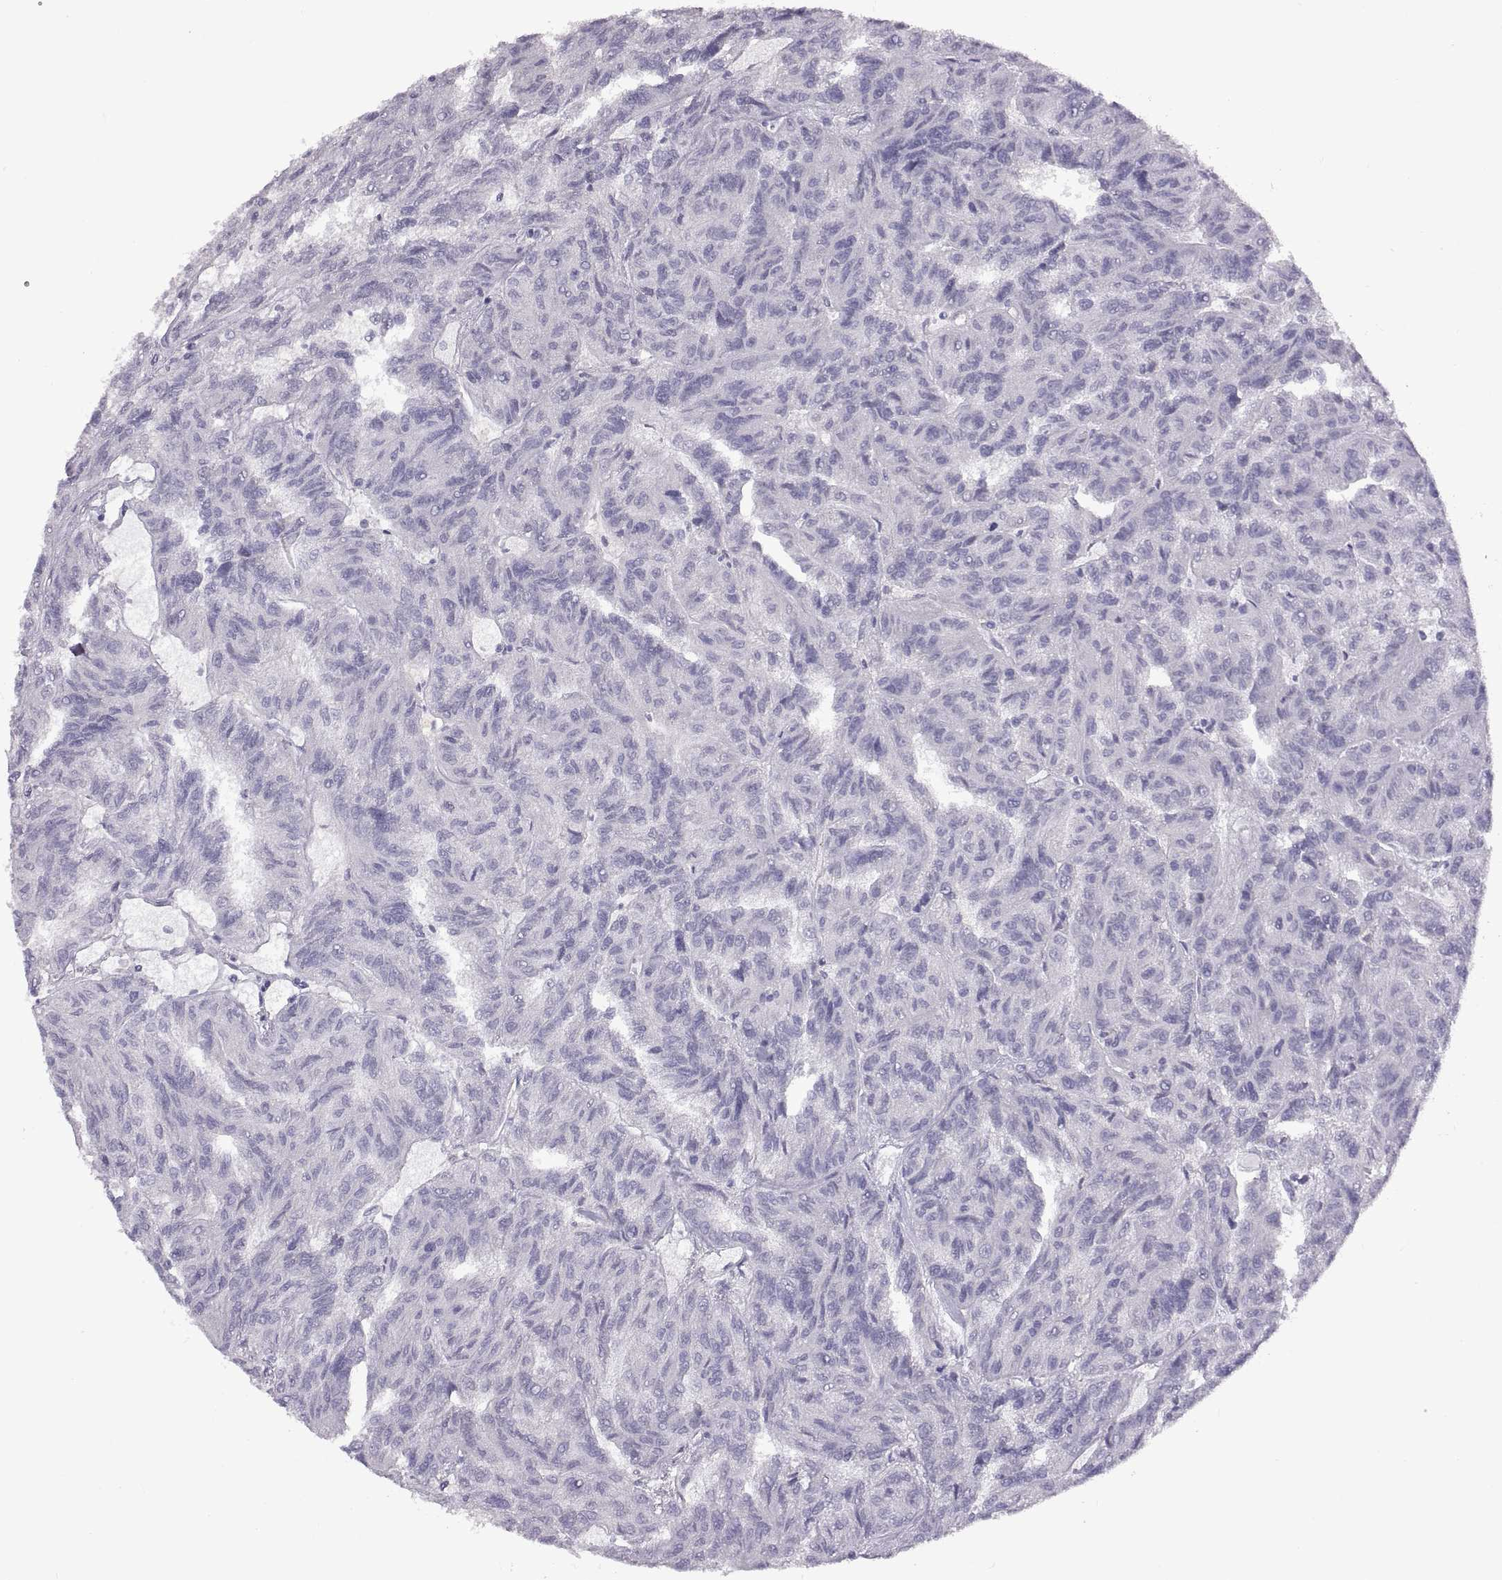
{"staining": {"intensity": "negative", "quantity": "none", "location": "none"}, "tissue": "renal cancer", "cell_type": "Tumor cells", "image_type": "cancer", "snomed": [{"axis": "morphology", "description": "Adenocarcinoma, NOS"}, {"axis": "topography", "description": "Kidney"}], "caption": "Histopathology image shows no significant protein positivity in tumor cells of renal adenocarcinoma.", "gene": "RDM1", "patient": {"sex": "male", "age": 79}}